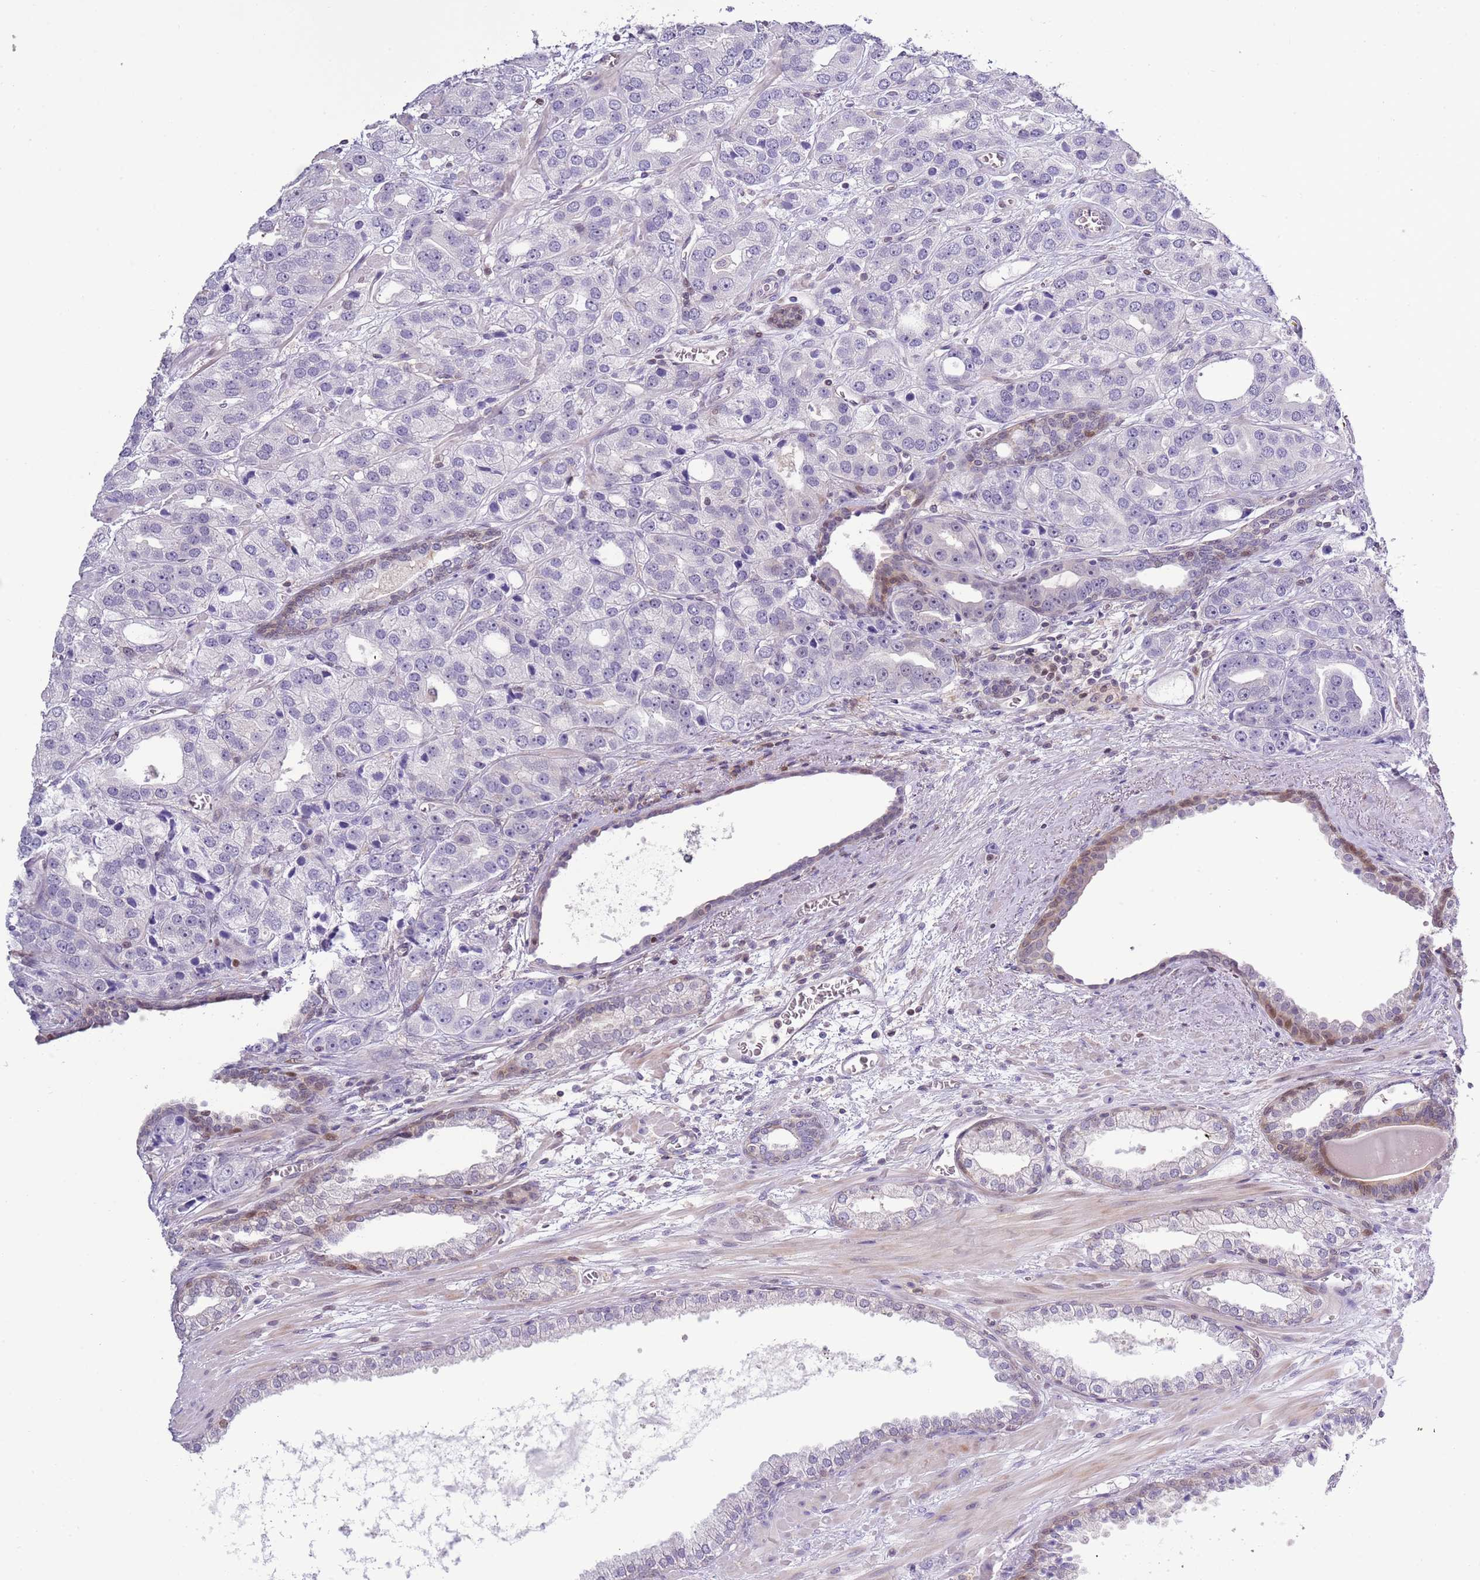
{"staining": {"intensity": "negative", "quantity": "none", "location": "none"}, "tissue": "prostate cancer", "cell_type": "Tumor cells", "image_type": "cancer", "snomed": [{"axis": "morphology", "description": "Adenocarcinoma, High grade"}, {"axis": "topography", "description": "Prostate"}], "caption": "IHC histopathology image of human prostate cancer stained for a protein (brown), which shows no positivity in tumor cells. Brightfield microscopy of immunohistochemistry stained with DAB (brown) and hematoxylin (blue), captured at high magnification.", "gene": "NBPF6", "patient": {"sex": "male", "age": 71}}